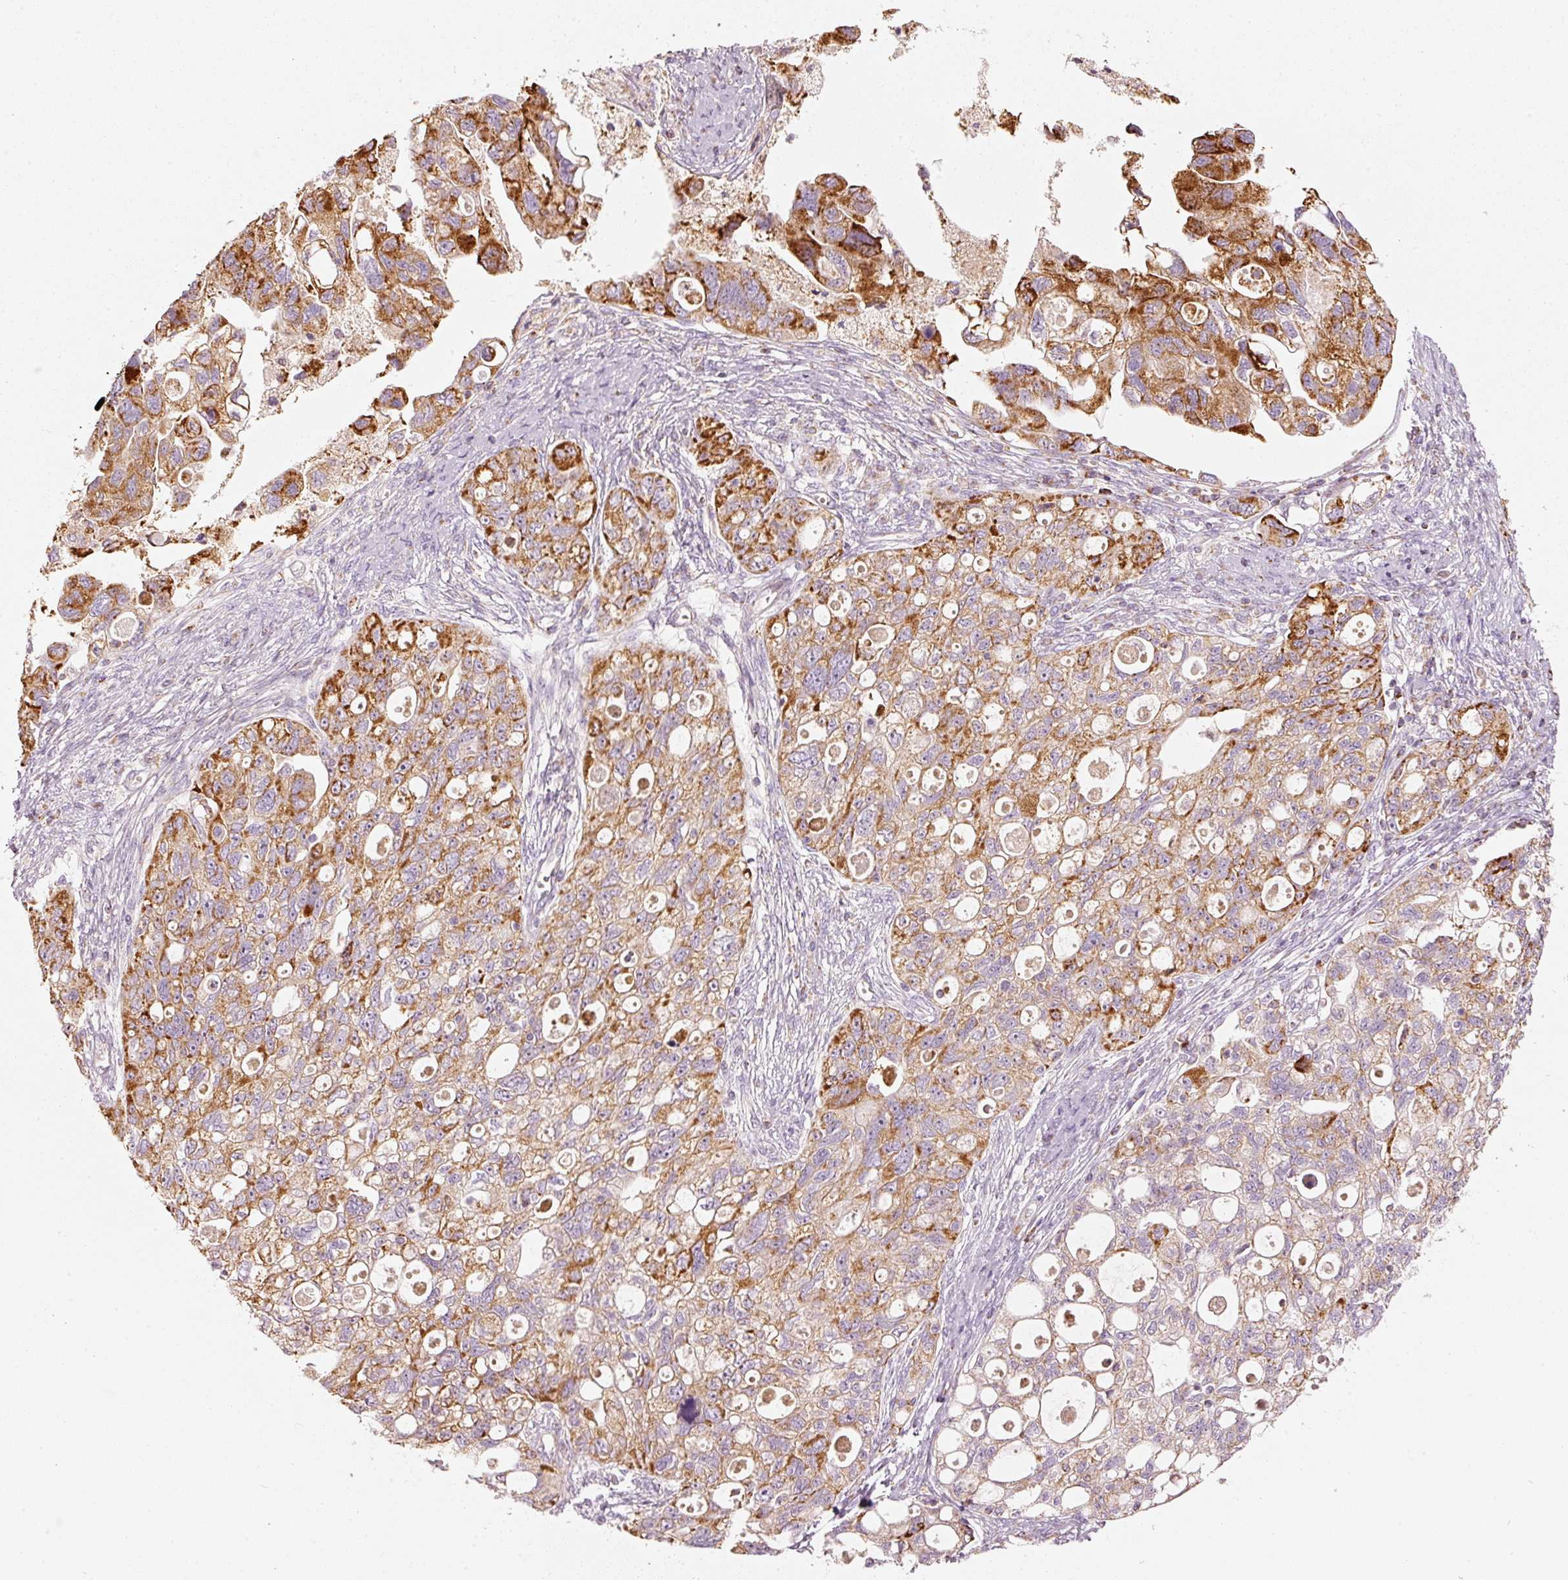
{"staining": {"intensity": "moderate", "quantity": ">75%", "location": "cytoplasmic/membranous"}, "tissue": "ovarian cancer", "cell_type": "Tumor cells", "image_type": "cancer", "snomed": [{"axis": "morphology", "description": "Carcinoma, NOS"}, {"axis": "morphology", "description": "Cystadenocarcinoma, serous, NOS"}, {"axis": "topography", "description": "Ovary"}], "caption": "The micrograph reveals a brown stain indicating the presence of a protein in the cytoplasmic/membranous of tumor cells in carcinoma (ovarian).", "gene": "C17orf98", "patient": {"sex": "female", "age": 69}}